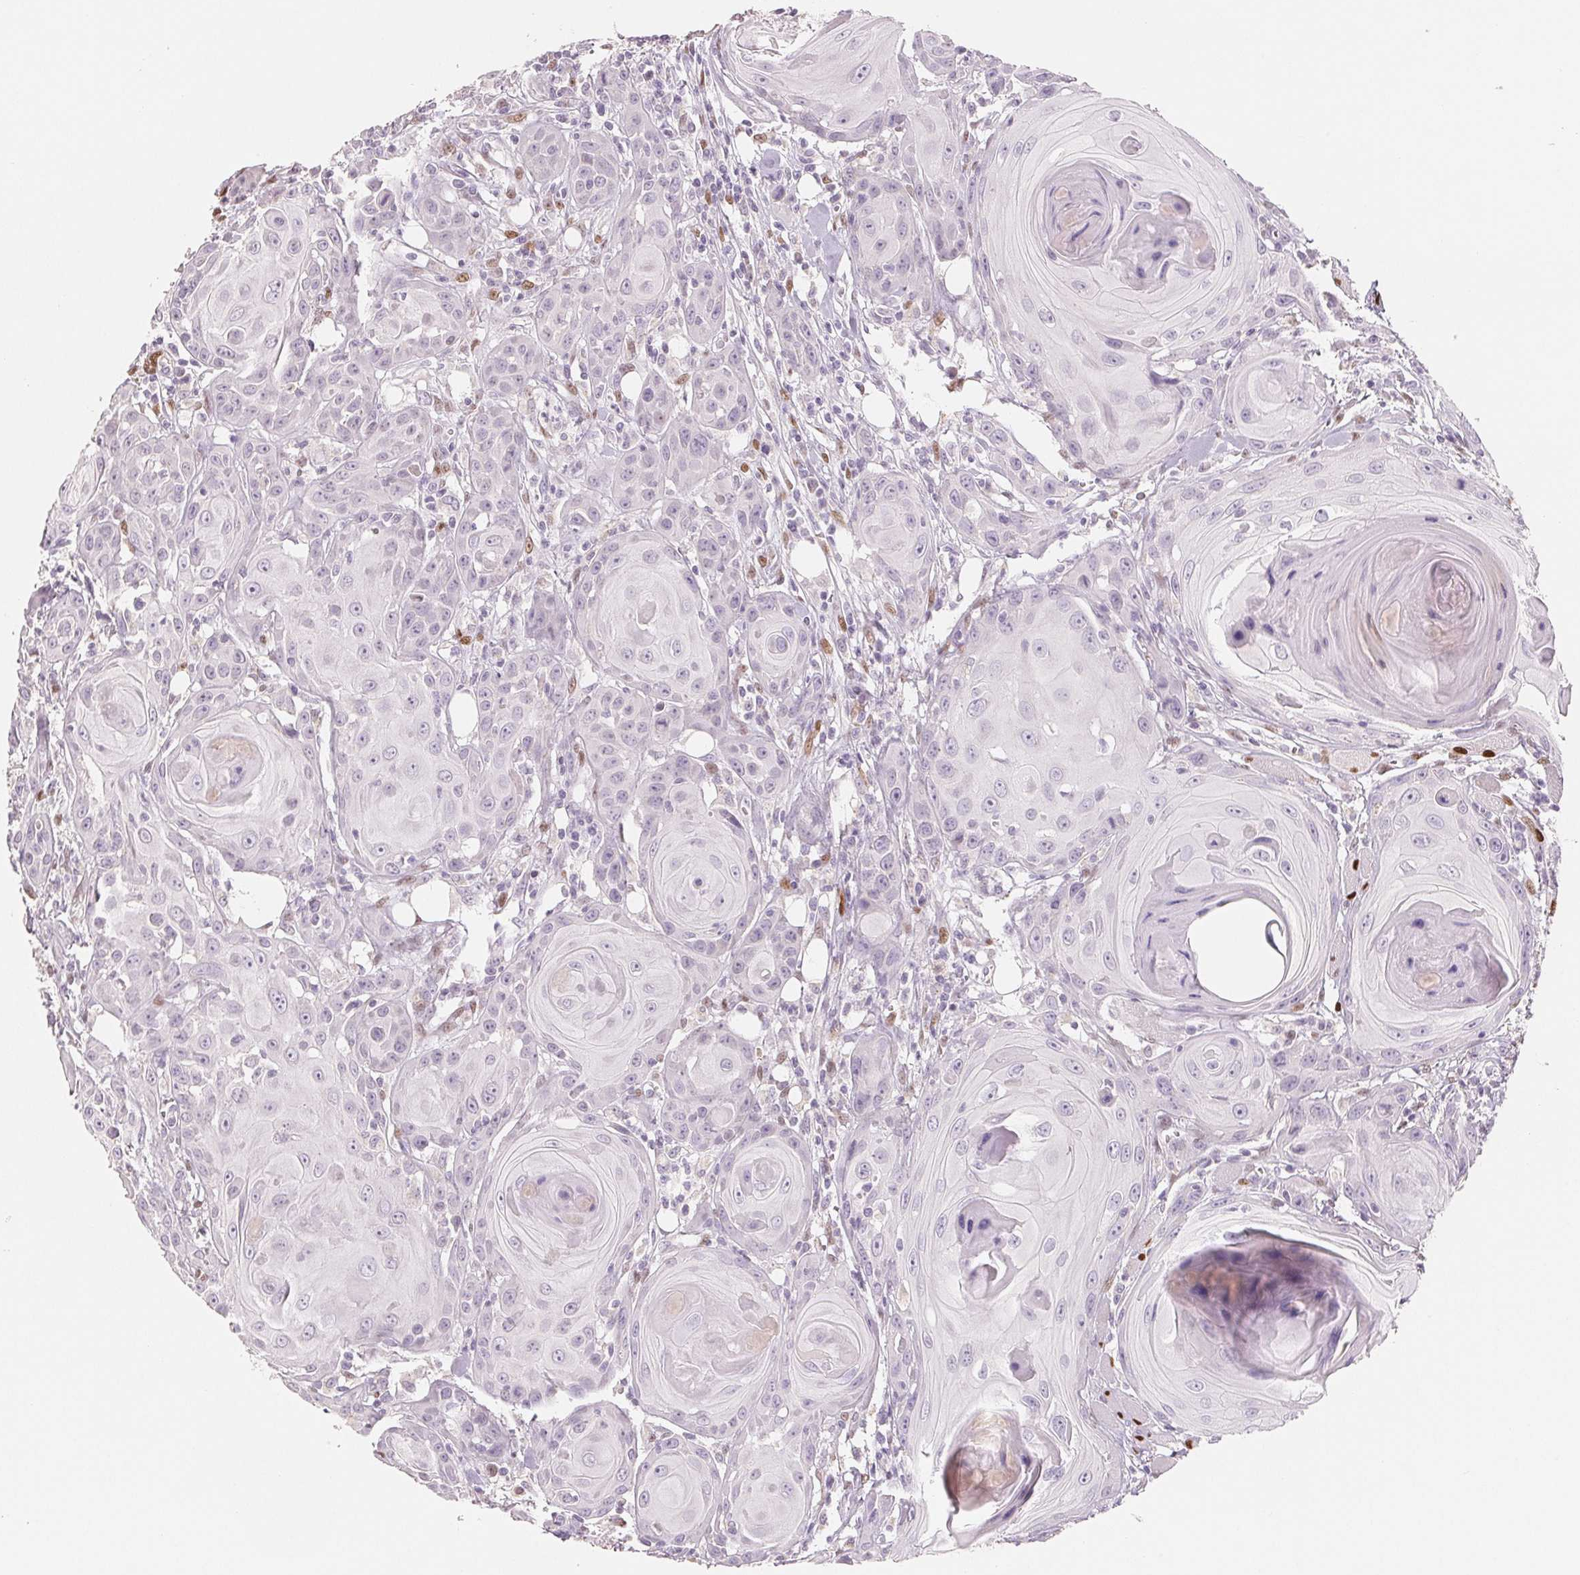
{"staining": {"intensity": "negative", "quantity": "none", "location": "none"}, "tissue": "head and neck cancer", "cell_type": "Tumor cells", "image_type": "cancer", "snomed": [{"axis": "morphology", "description": "Squamous cell carcinoma, NOS"}, {"axis": "topography", "description": "Head-Neck"}], "caption": "DAB (3,3'-diaminobenzidine) immunohistochemical staining of head and neck cancer exhibits no significant expression in tumor cells.", "gene": "SMARCD3", "patient": {"sex": "female", "age": 80}}